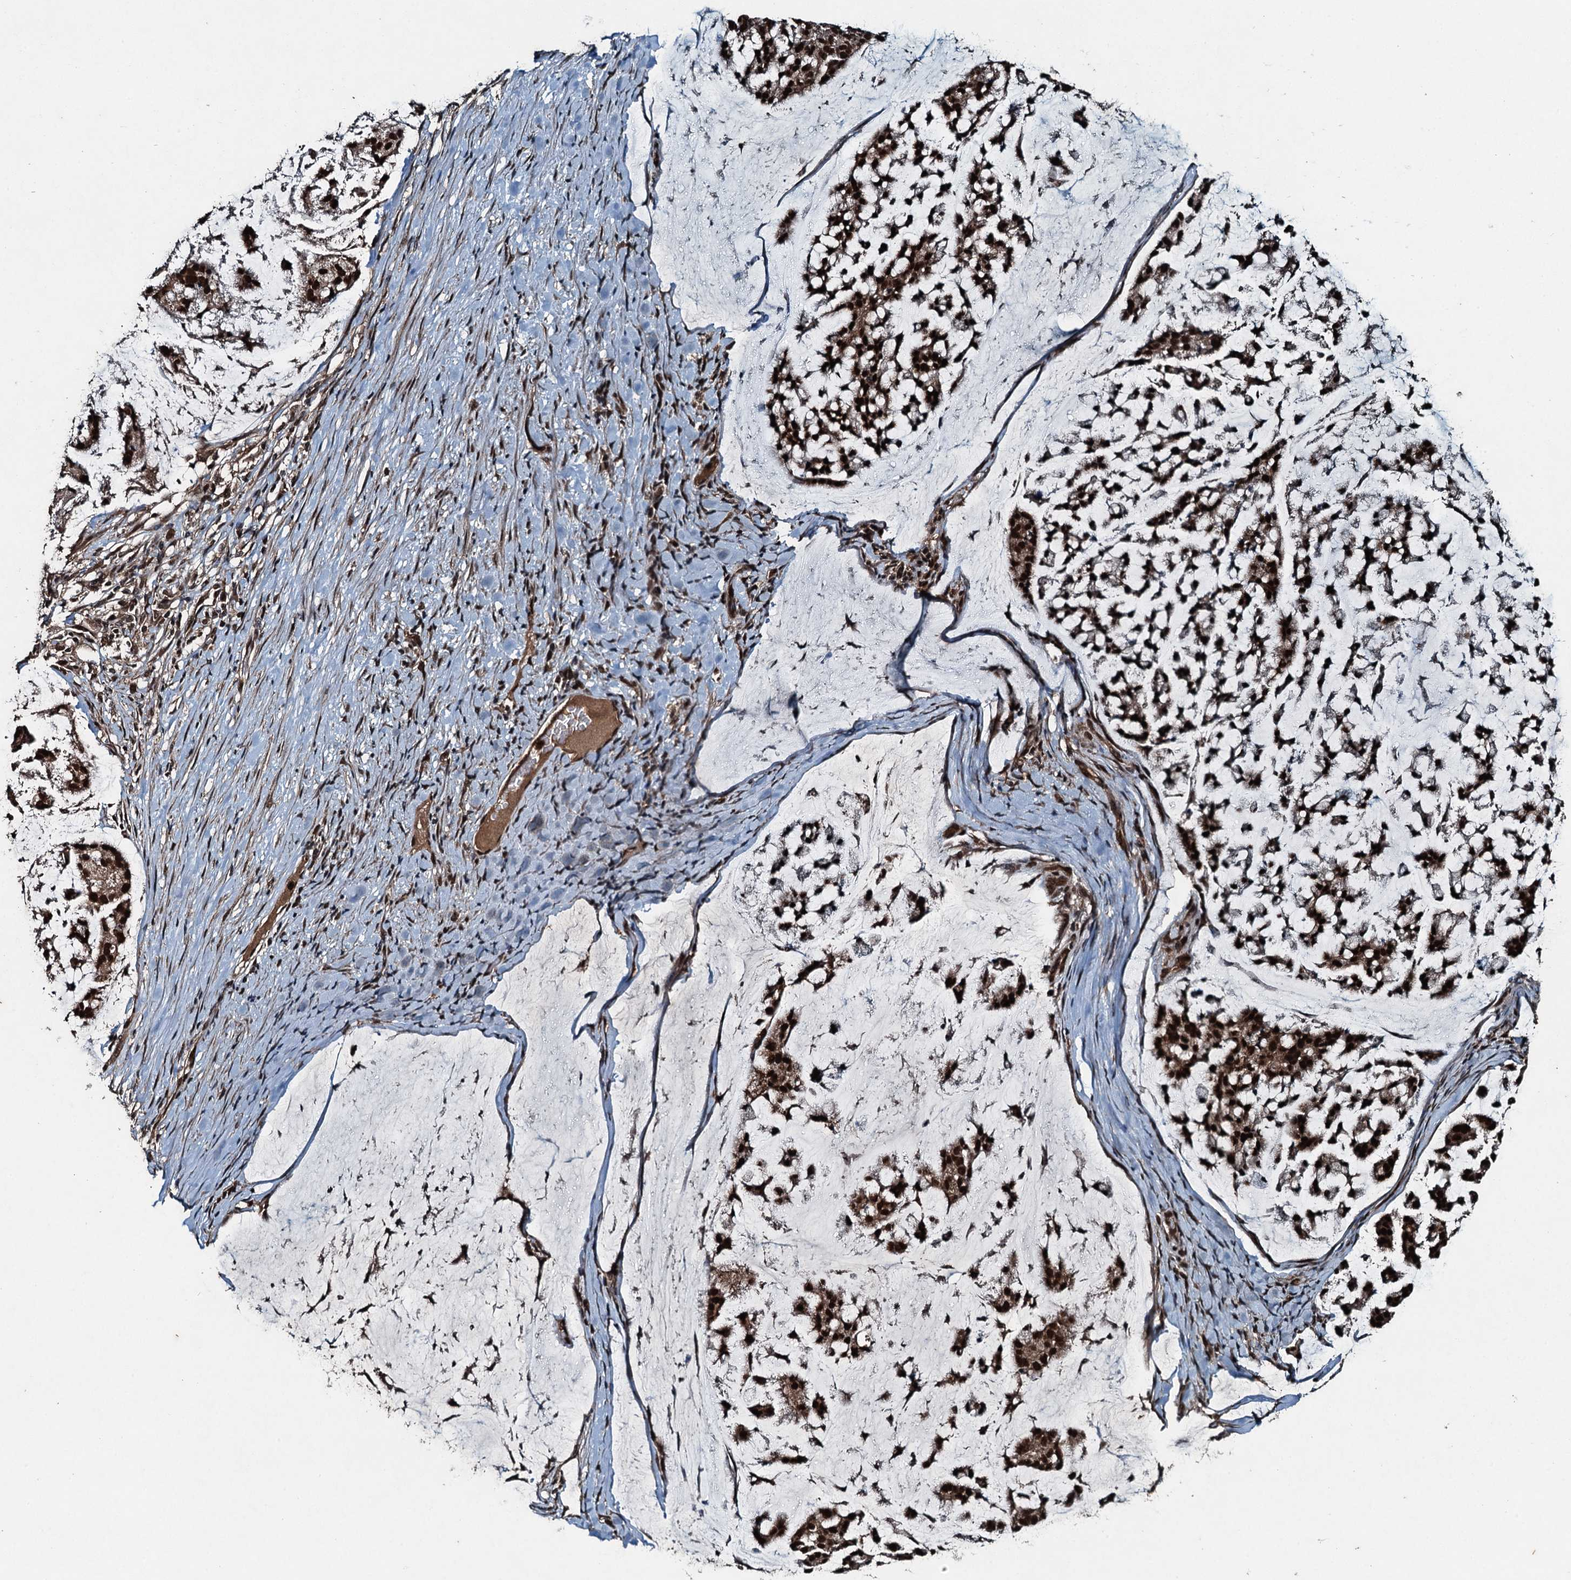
{"staining": {"intensity": "strong", "quantity": ">75%", "location": "cytoplasmic/membranous,nuclear"}, "tissue": "stomach cancer", "cell_type": "Tumor cells", "image_type": "cancer", "snomed": [{"axis": "morphology", "description": "Adenocarcinoma, NOS"}, {"axis": "topography", "description": "Stomach, lower"}], "caption": "Protein staining of stomach cancer (adenocarcinoma) tissue reveals strong cytoplasmic/membranous and nuclear expression in about >75% of tumor cells.", "gene": "UBXN6", "patient": {"sex": "male", "age": 67}}